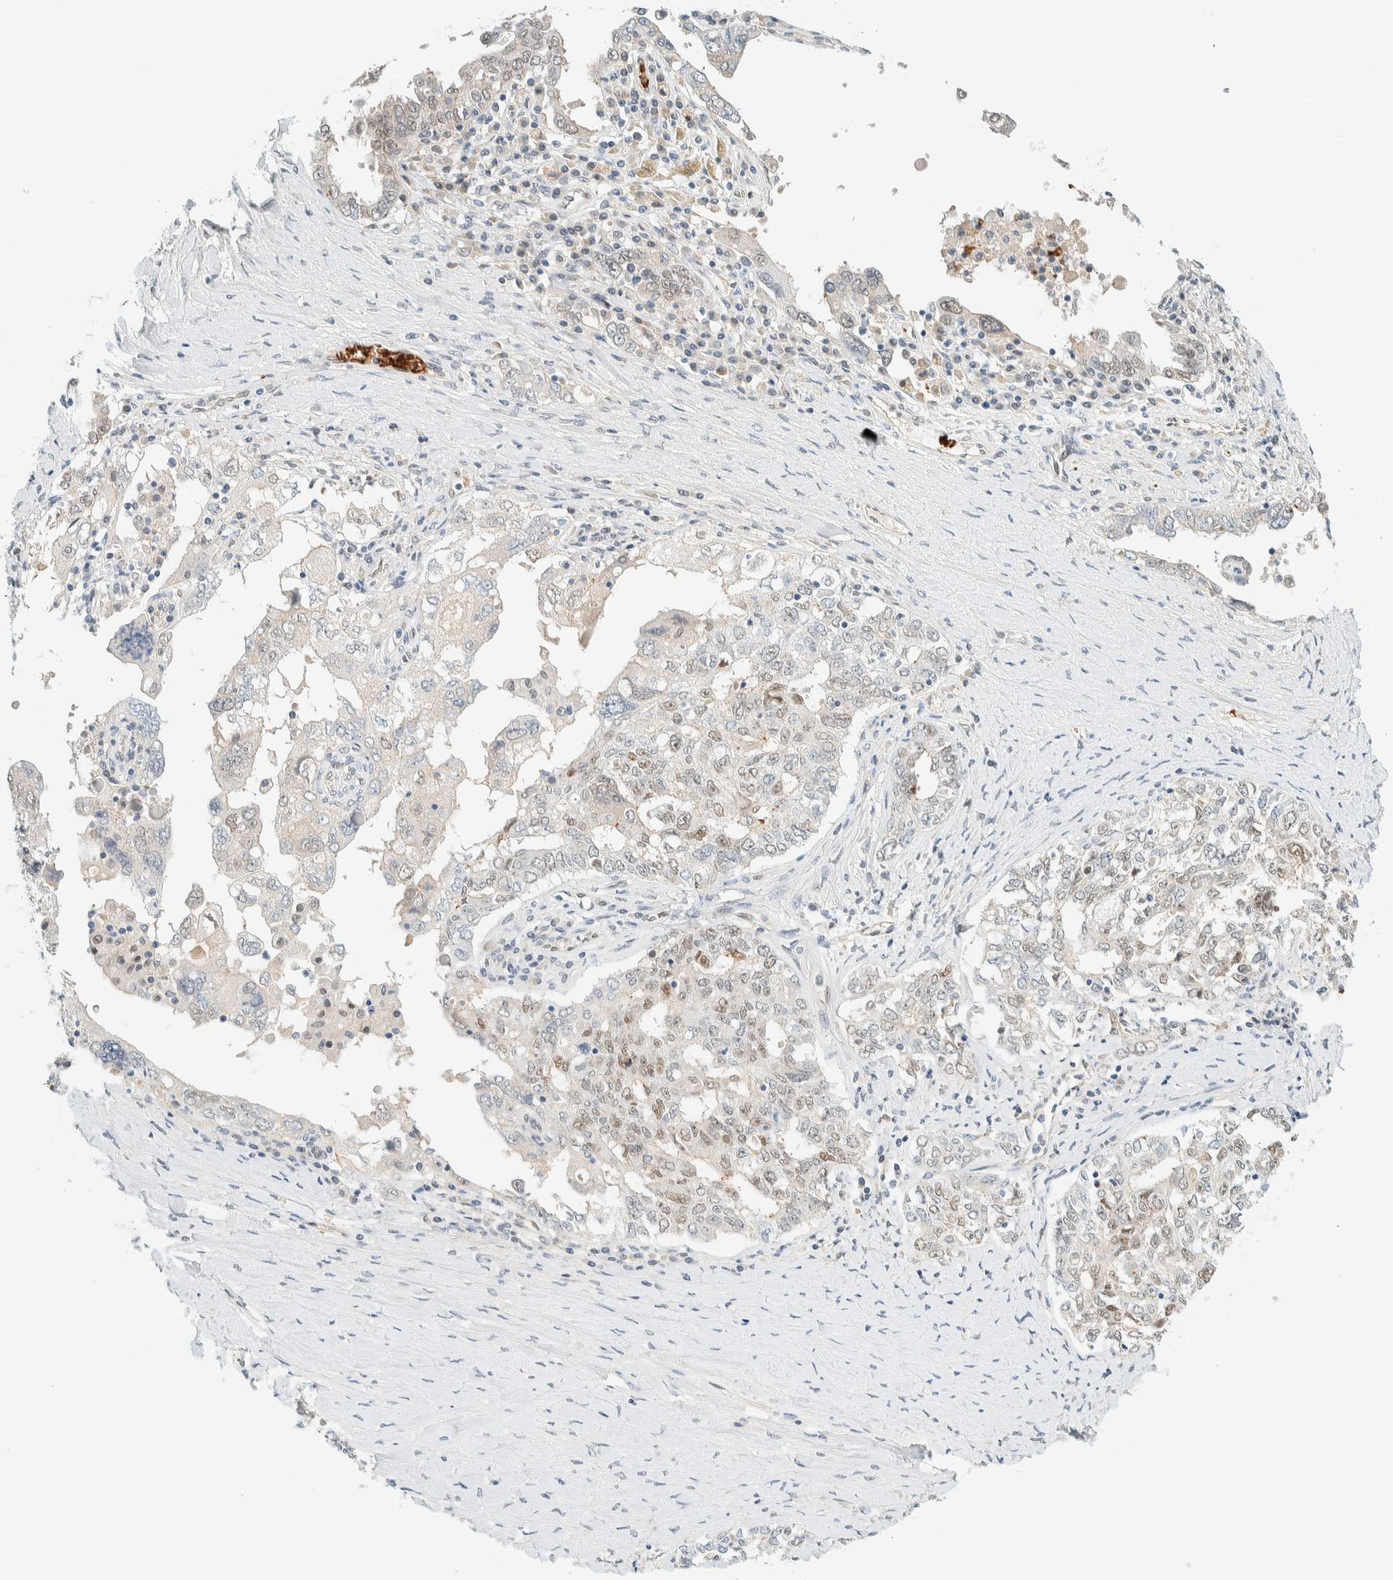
{"staining": {"intensity": "weak", "quantity": "<25%", "location": "nuclear"}, "tissue": "ovarian cancer", "cell_type": "Tumor cells", "image_type": "cancer", "snomed": [{"axis": "morphology", "description": "Carcinoma, endometroid"}, {"axis": "topography", "description": "Ovary"}], "caption": "Immunohistochemistry (IHC) micrograph of ovarian cancer (endometroid carcinoma) stained for a protein (brown), which displays no positivity in tumor cells. The staining is performed using DAB brown chromogen with nuclei counter-stained in using hematoxylin.", "gene": "TSTD2", "patient": {"sex": "female", "age": 62}}